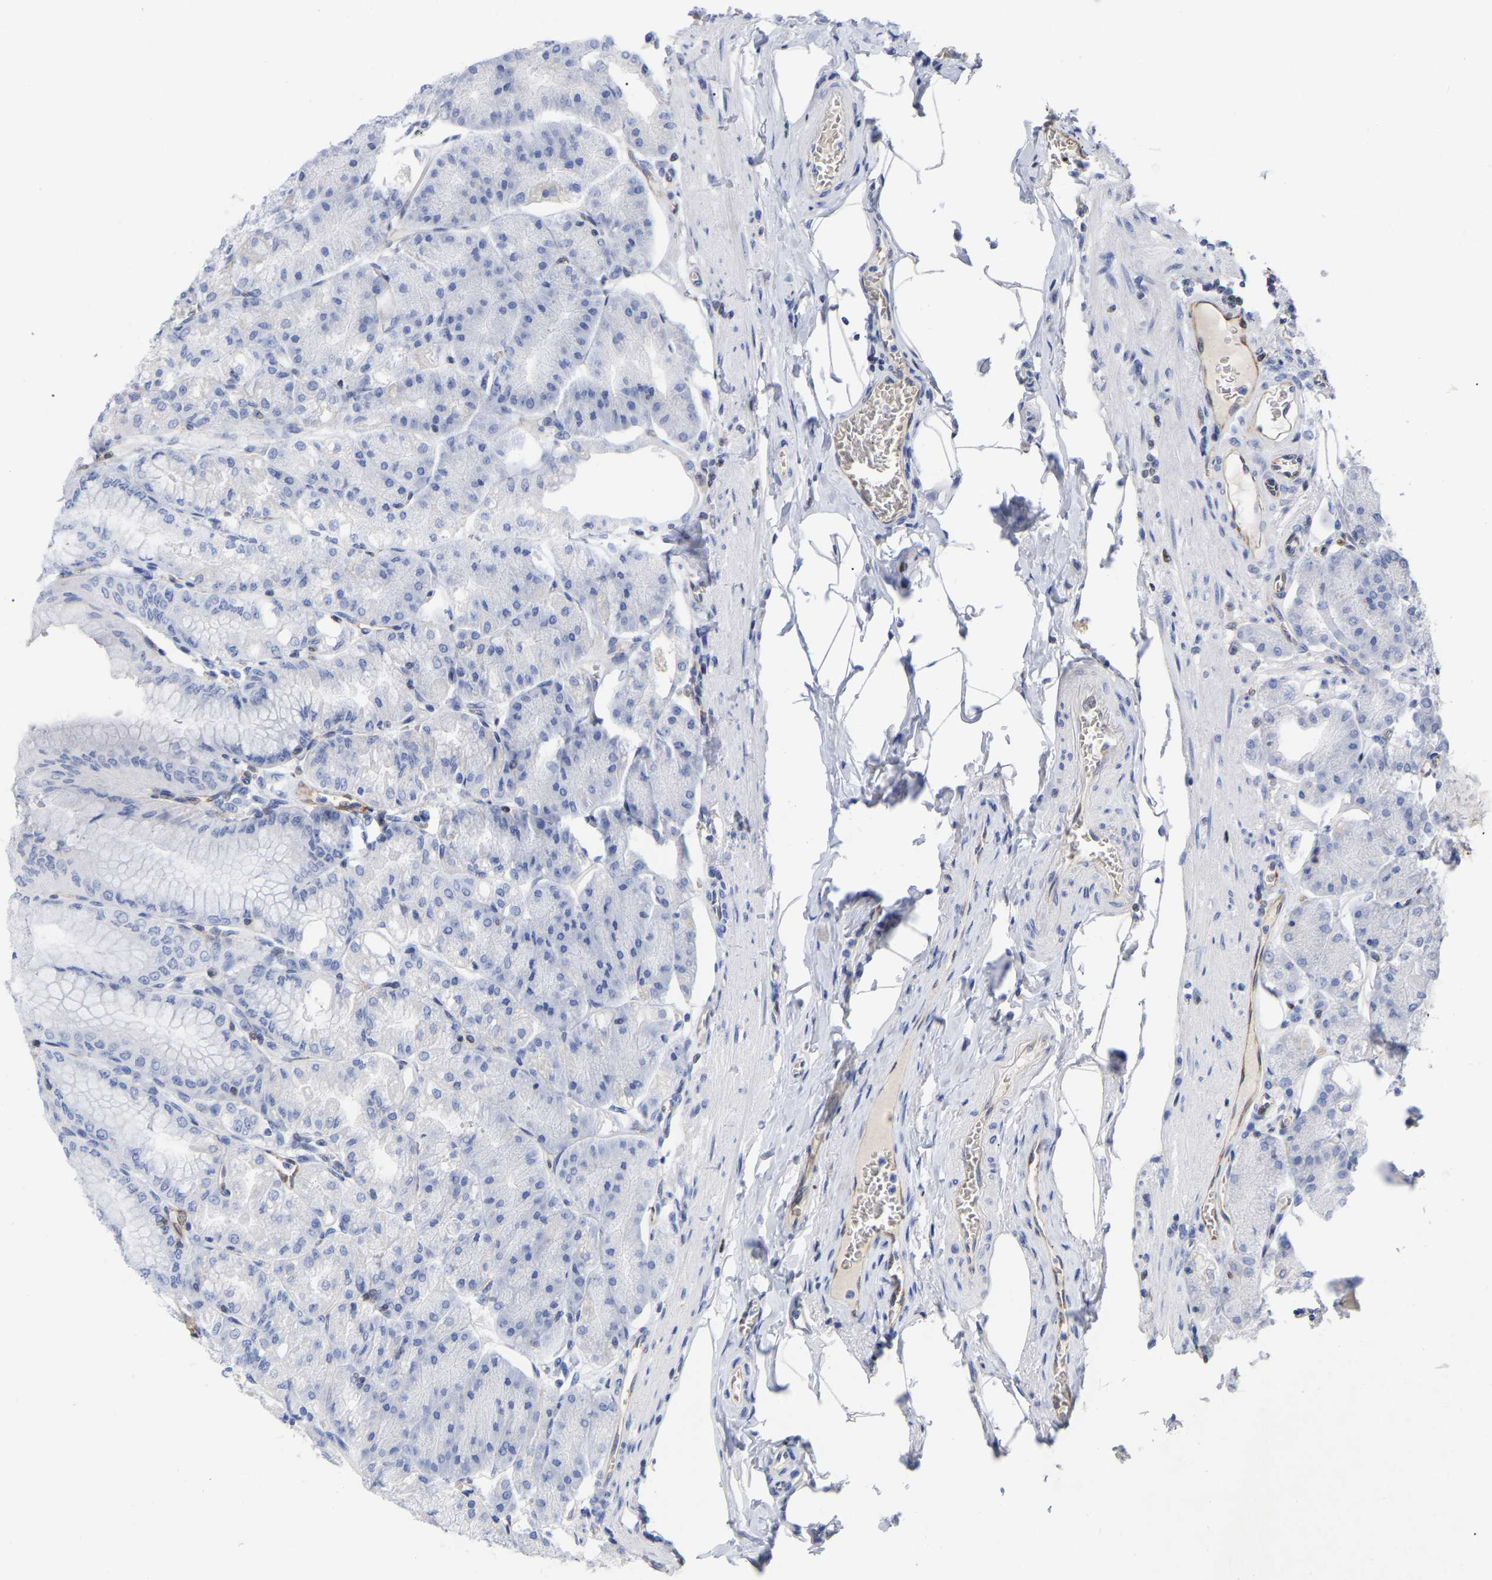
{"staining": {"intensity": "negative", "quantity": "none", "location": "none"}, "tissue": "stomach", "cell_type": "Glandular cells", "image_type": "normal", "snomed": [{"axis": "morphology", "description": "Normal tissue, NOS"}, {"axis": "topography", "description": "Stomach, lower"}], "caption": "This is a micrograph of immunohistochemistry staining of benign stomach, which shows no expression in glandular cells. The staining was performed using DAB (3,3'-diaminobenzidine) to visualize the protein expression in brown, while the nuclei were stained in blue with hematoxylin (Magnification: 20x).", "gene": "GIMAP4", "patient": {"sex": "male", "age": 71}}